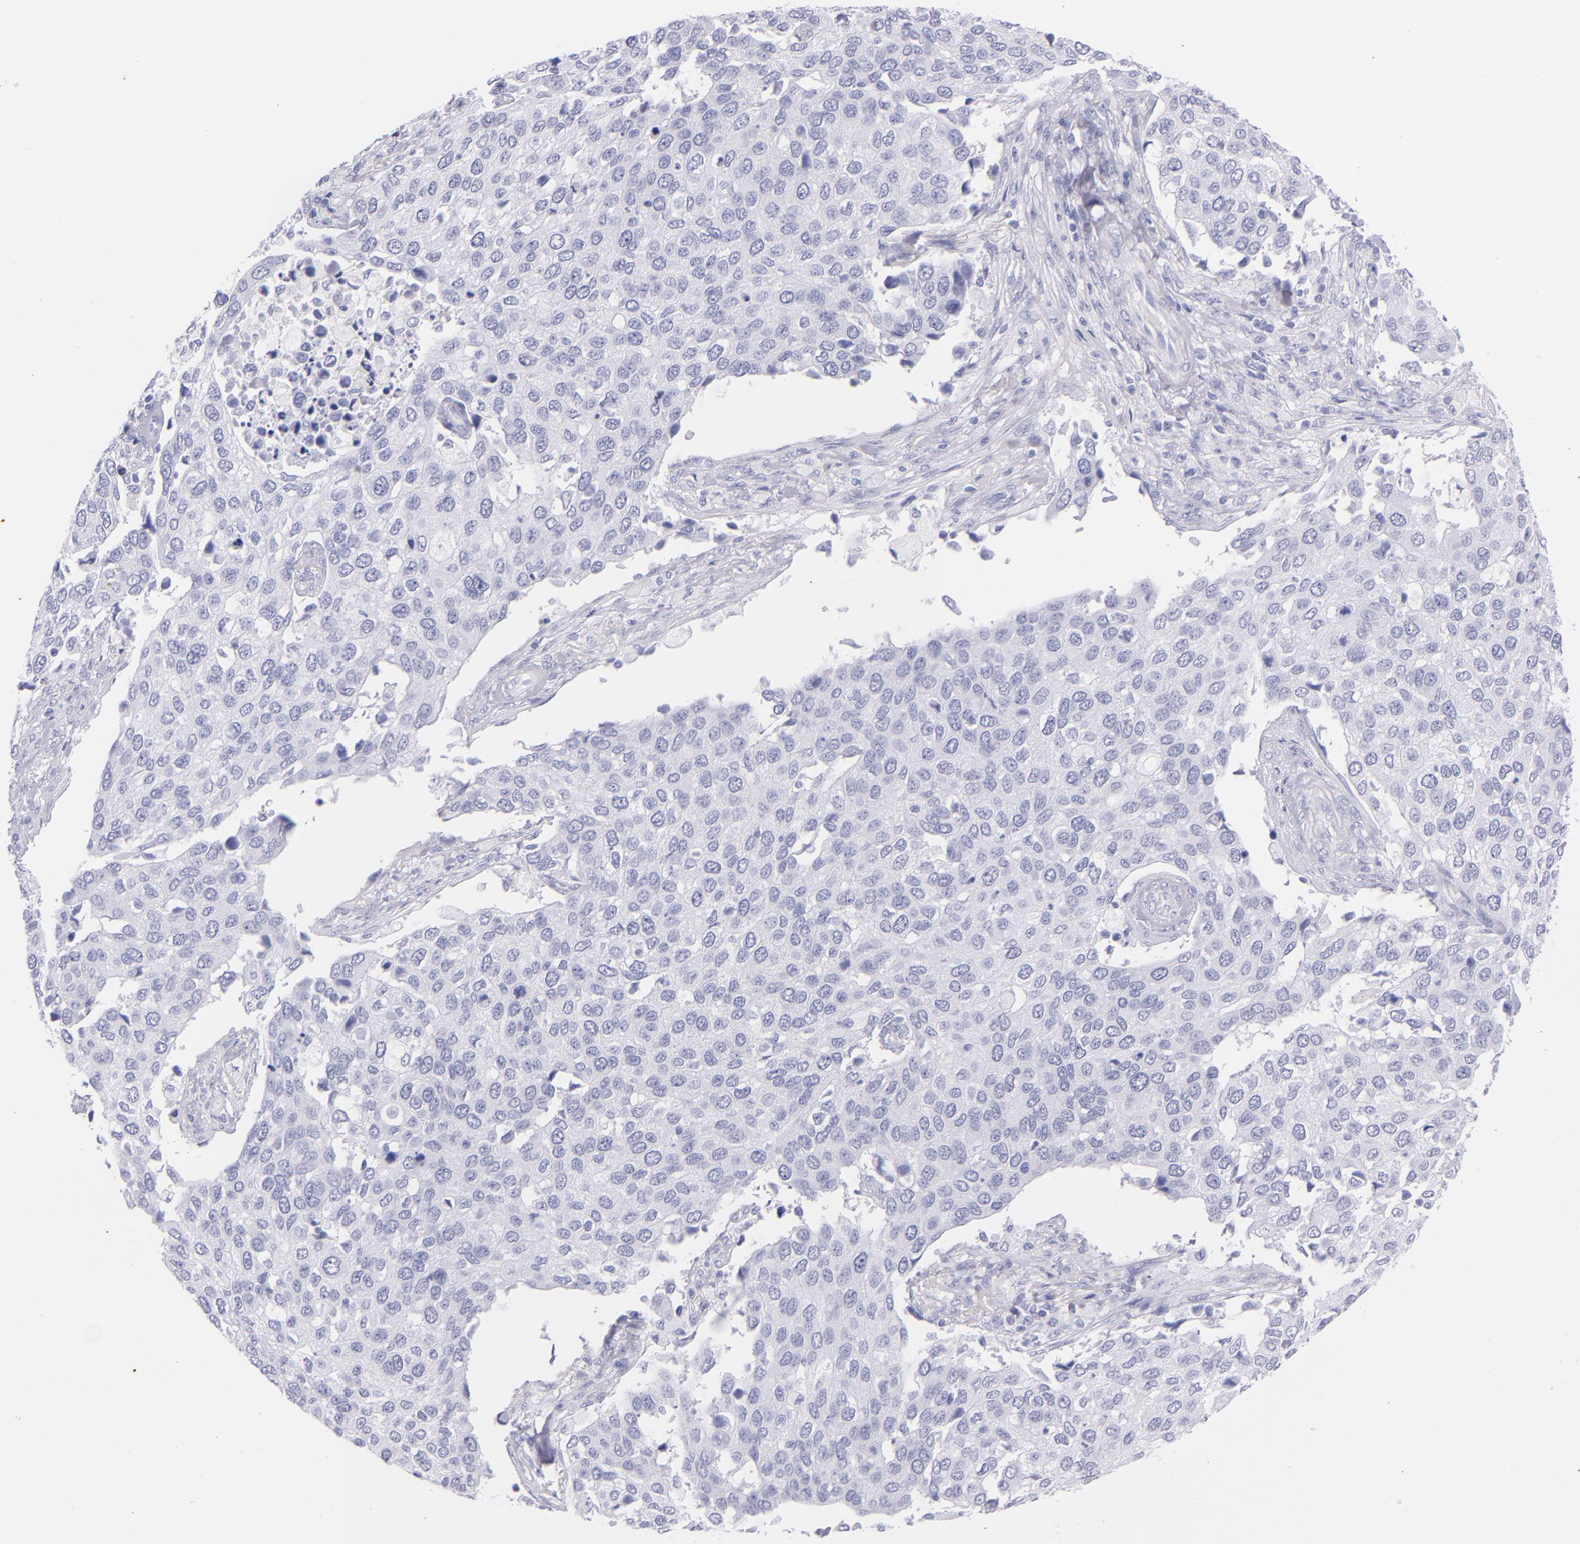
{"staining": {"intensity": "negative", "quantity": "none", "location": "none"}, "tissue": "cervical cancer", "cell_type": "Tumor cells", "image_type": "cancer", "snomed": [{"axis": "morphology", "description": "Squamous cell carcinoma, NOS"}, {"axis": "topography", "description": "Cervix"}], "caption": "This photomicrograph is of cervical squamous cell carcinoma stained with immunohistochemistry to label a protein in brown with the nuclei are counter-stained blue. There is no positivity in tumor cells.", "gene": "SFTPB", "patient": {"sex": "female", "age": 54}}